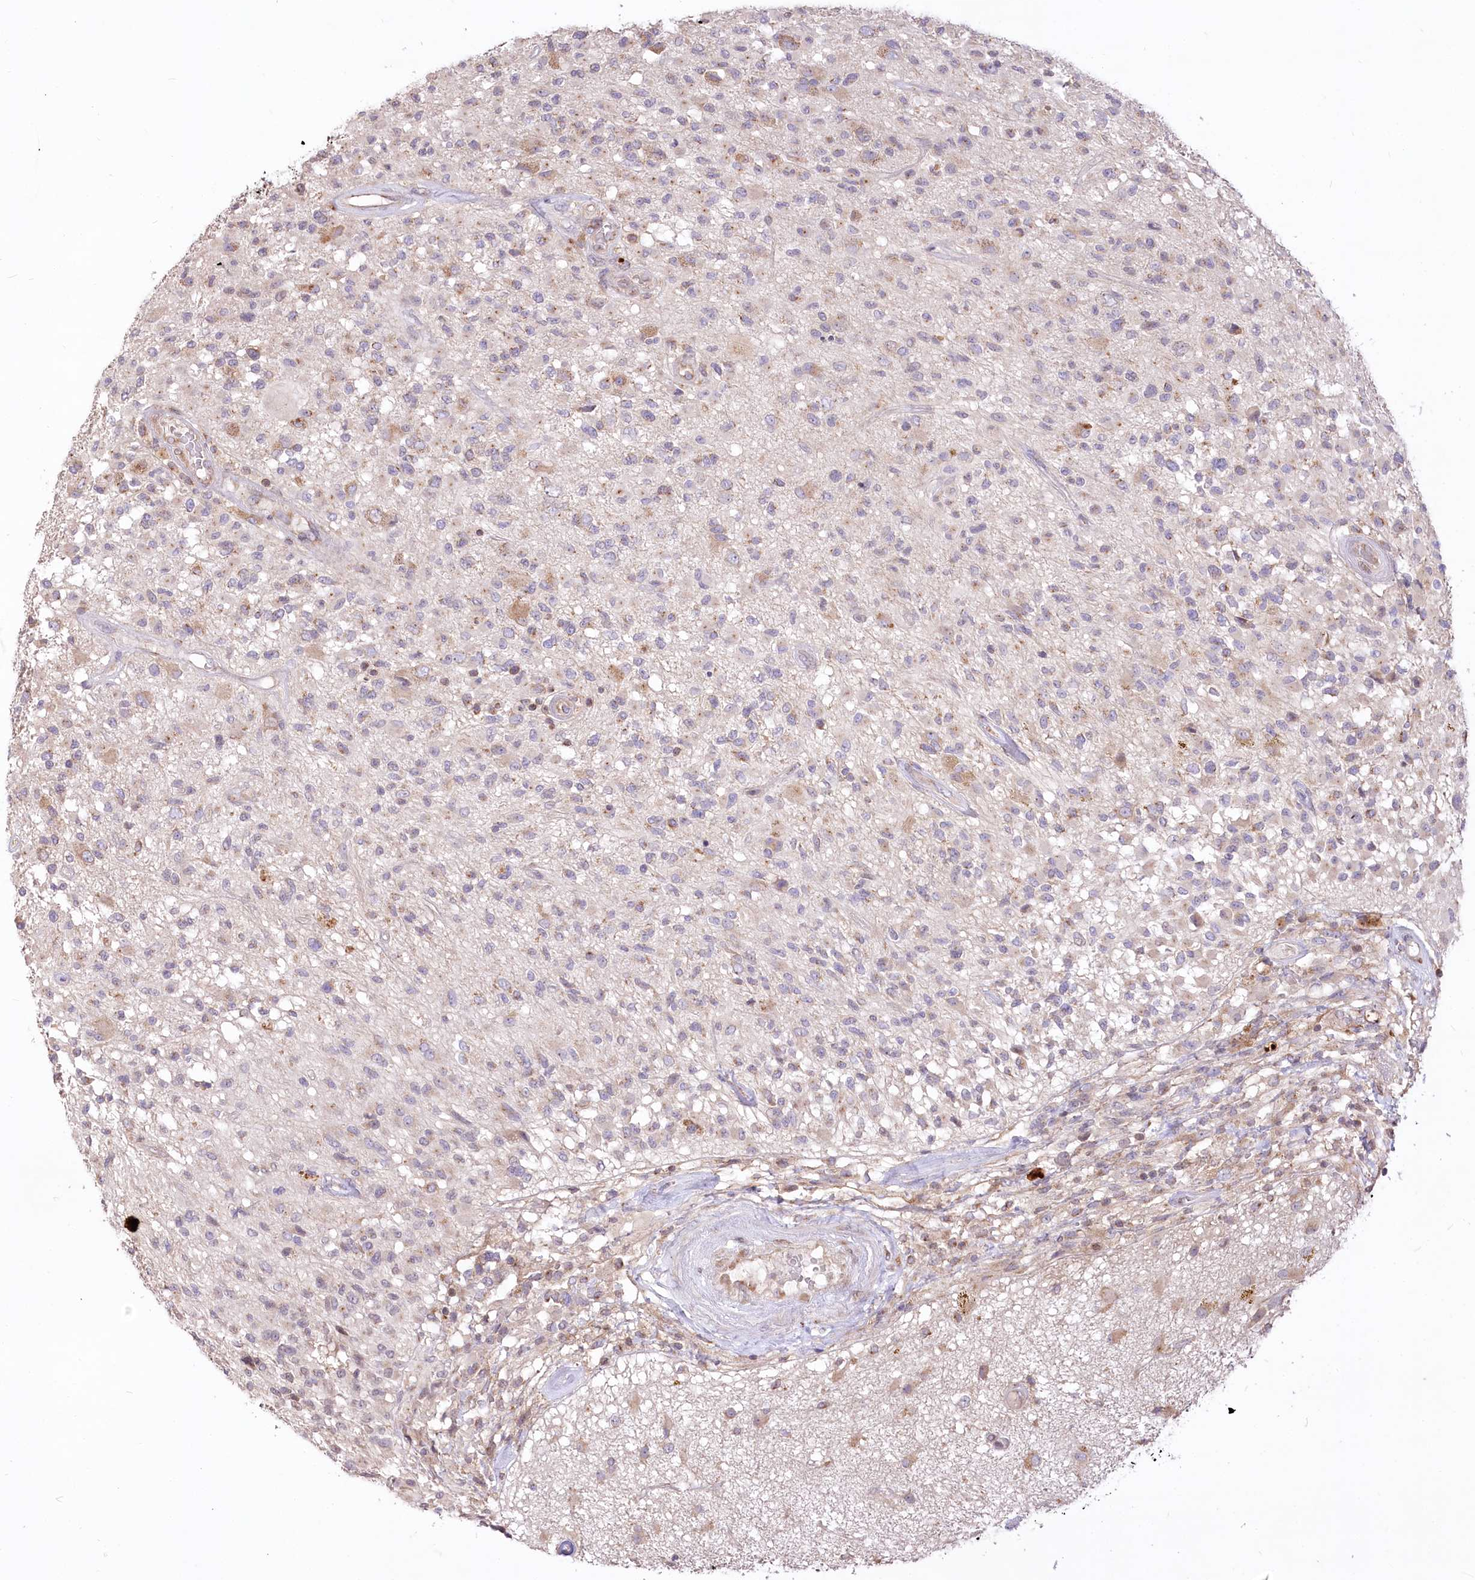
{"staining": {"intensity": "weak", "quantity": "<25%", "location": "cytoplasmic/membranous"}, "tissue": "glioma", "cell_type": "Tumor cells", "image_type": "cancer", "snomed": [{"axis": "morphology", "description": "Glioma, malignant, High grade"}, {"axis": "morphology", "description": "Glioblastoma, NOS"}, {"axis": "topography", "description": "Brain"}], "caption": "DAB (3,3'-diaminobenzidine) immunohistochemical staining of human malignant high-grade glioma shows no significant staining in tumor cells.", "gene": "STT3B", "patient": {"sex": "male", "age": 60}}